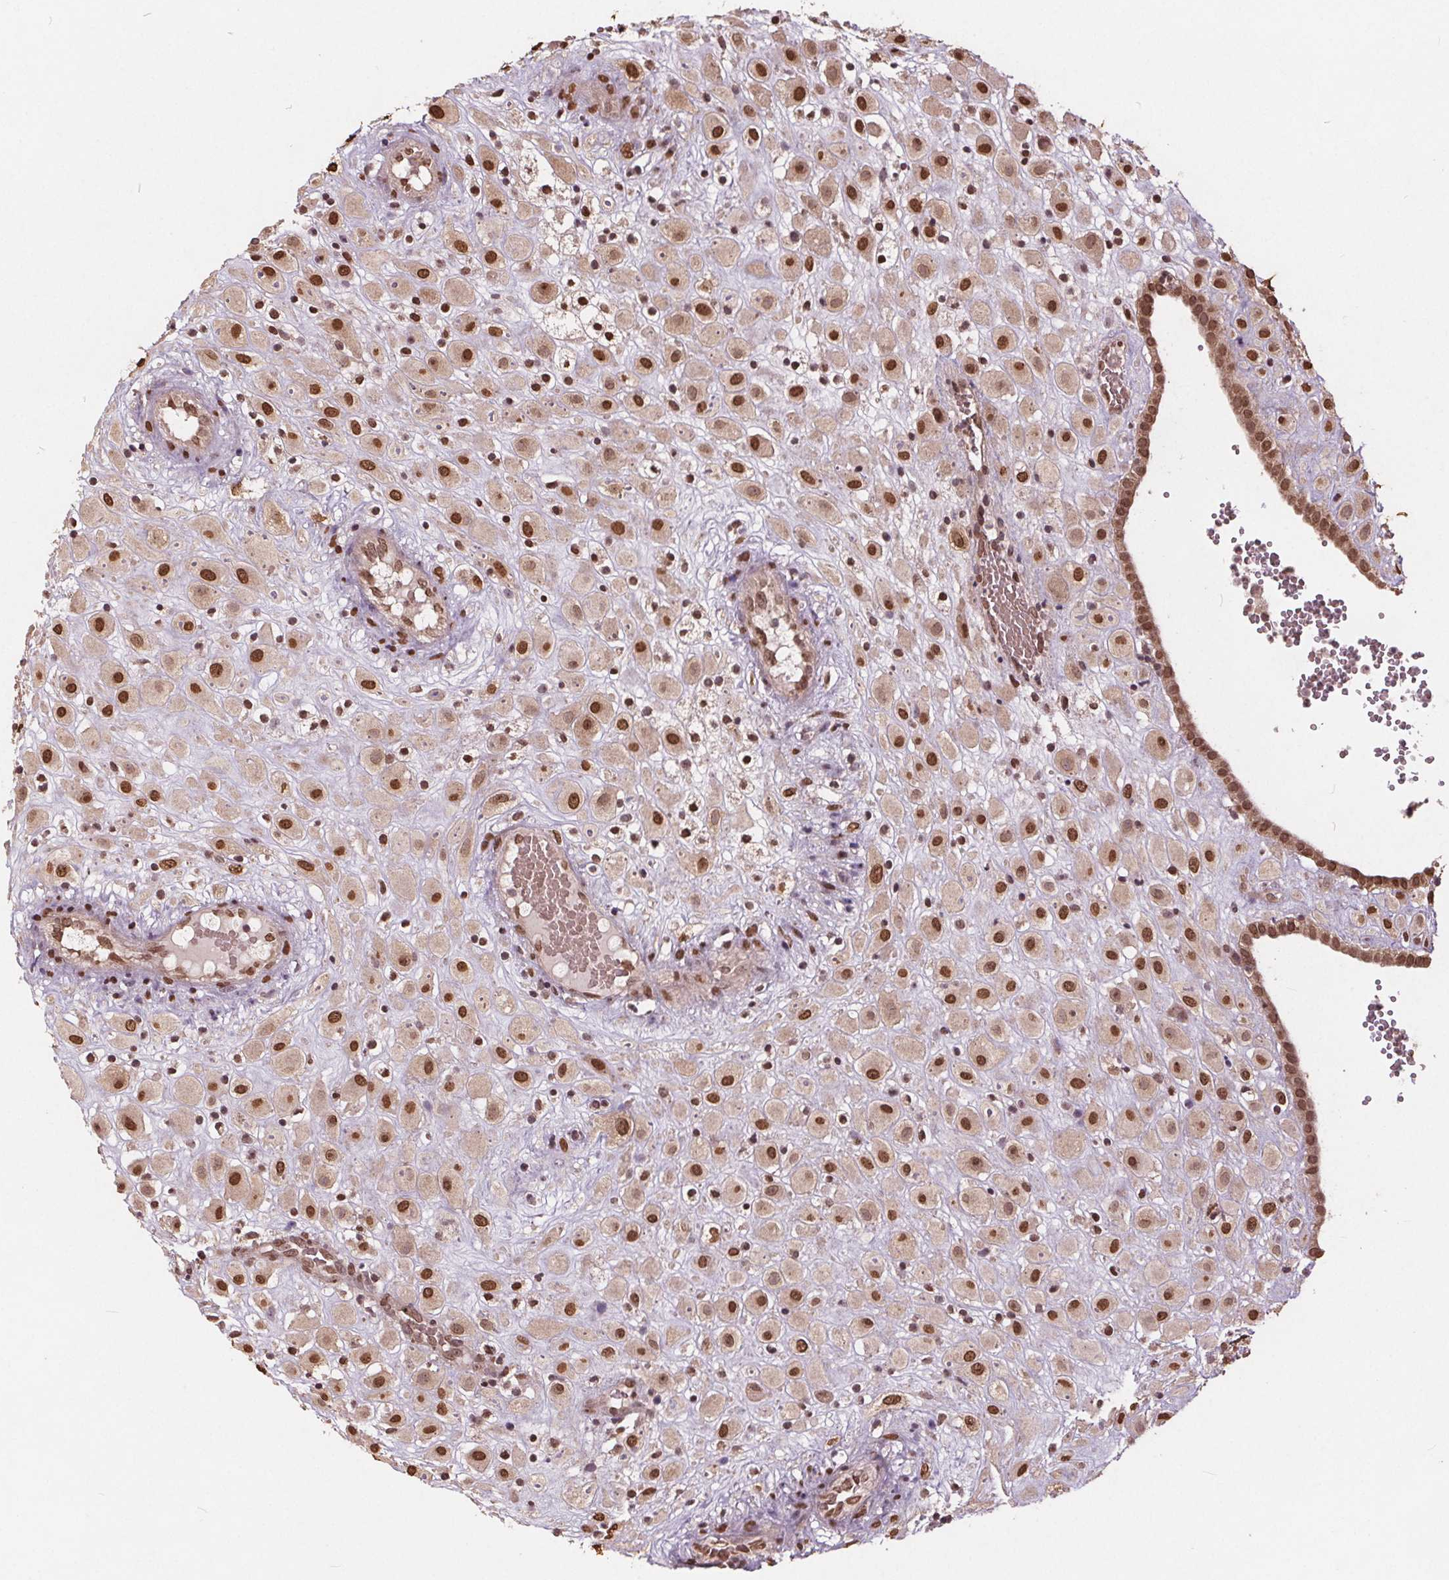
{"staining": {"intensity": "moderate", "quantity": ">75%", "location": "nuclear"}, "tissue": "placenta", "cell_type": "Decidual cells", "image_type": "normal", "snomed": [{"axis": "morphology", "description": "Normal tissue, NOS"}, {"axis": "topography", "description": "Placenta"}], "caption": "Immunohistochemical staining of normal human placenta reveals medium levels of moderate nuclear staining in about >75% of decidual cells. (Stains: DAB (3,3'-diaminobenzidine) in brown, nuclei in blue, Microscopy: brightfield microscopy at high magnification).", "gene": "HIF1AN", "patient": {"sex": "female", "age": 24}}